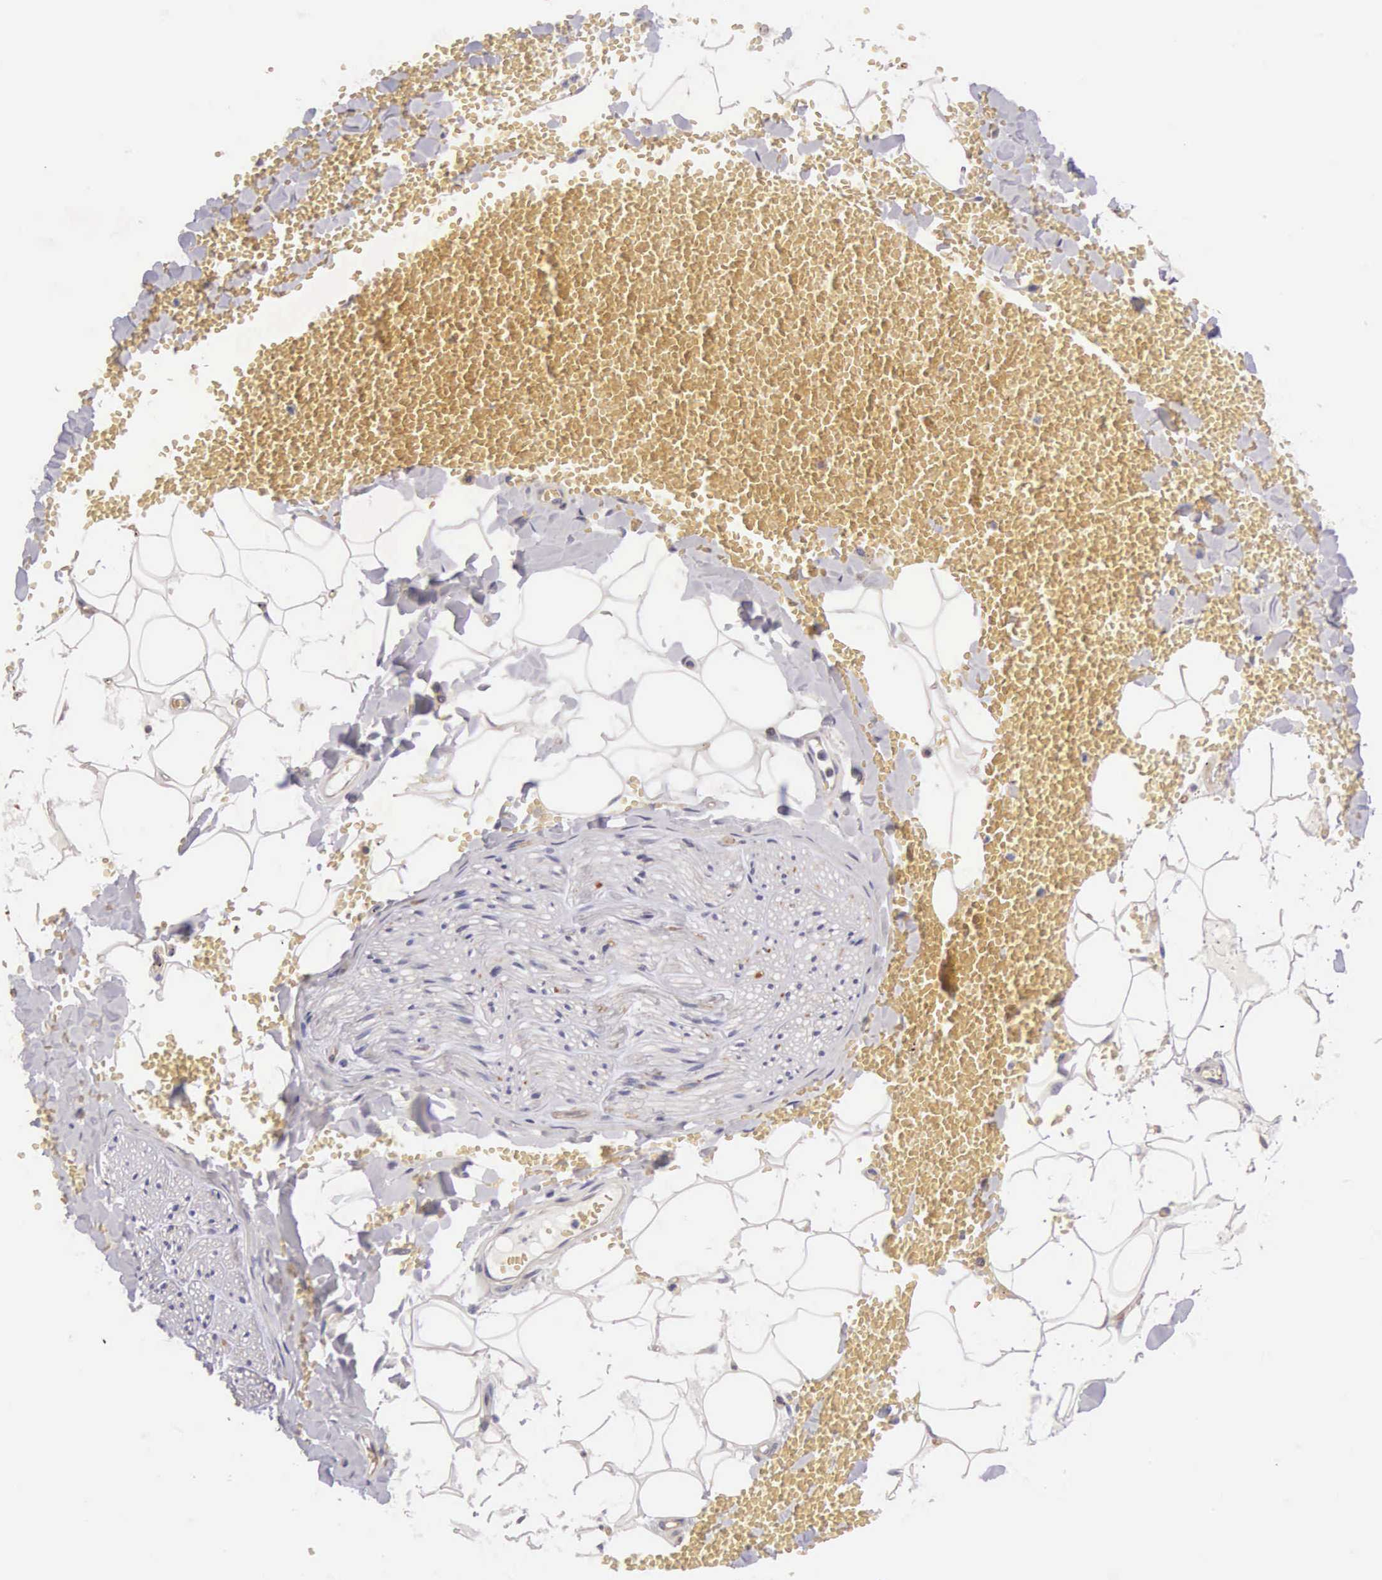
{"staining": {"intensity": "negative", "quantity": "none", "location": "none"}, "tissue": "adipose tissue", "cell_type": "Adipocytes", "image_type": "normal", "snomed": [{"axis": "morphology", "description": "Normal tissue, NOS"}, {"axis": "morphology", "description": "Inflammation, NOS"}, {"axis": "topography", "description": "Lymph node"}, {"axis": "topography", "description": "Peripheral nerve tissue"}], "caption": "Immunohistochemistry micrograph of normal human adipose tissue stained for a protein (brown), which exhibits no expression in adipocytes.", "gene": "OSBPL3", "patient": {"sex": "male", "age": 52}}